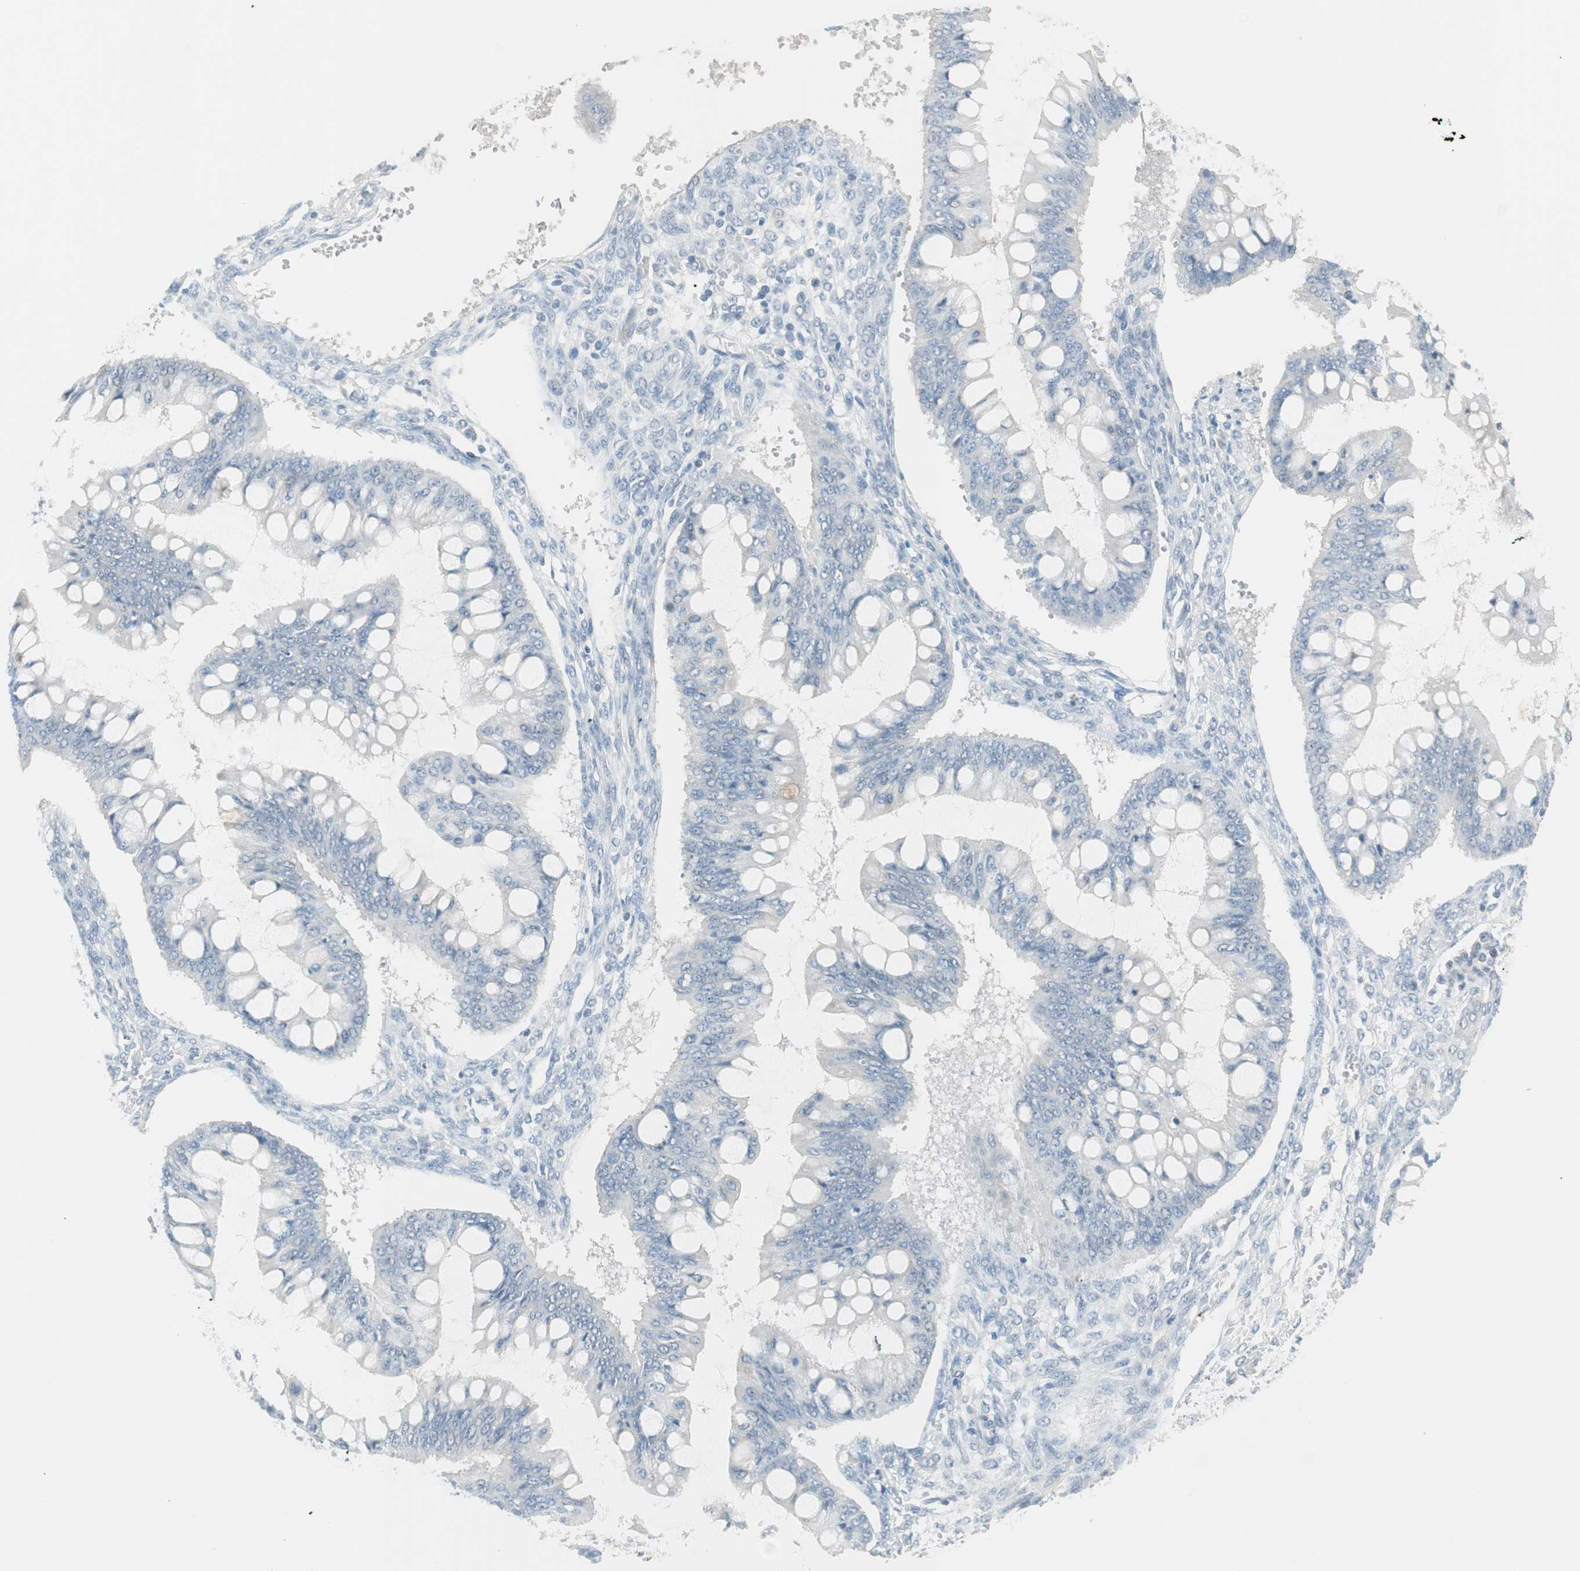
{"staining": {"intensity": "negative", "quantity": "none", "location": "none"}, "tissue": "ovarian cancer", "cell_type": "Tumor cells", "image_type": "cancer", "snomed": [{"axis": "morphology", "description": "Cystadenocarcinoma, mucinous, NOS"}, {"axis": "topography", "description": "Ovary"}], "caption": "Tumor cells show no significant protein positivity in ovarian cancer (mucinous cystadenocarcinoma).", "gene": "ITLN2", "patient": {"sex": "female", "age": 73}}